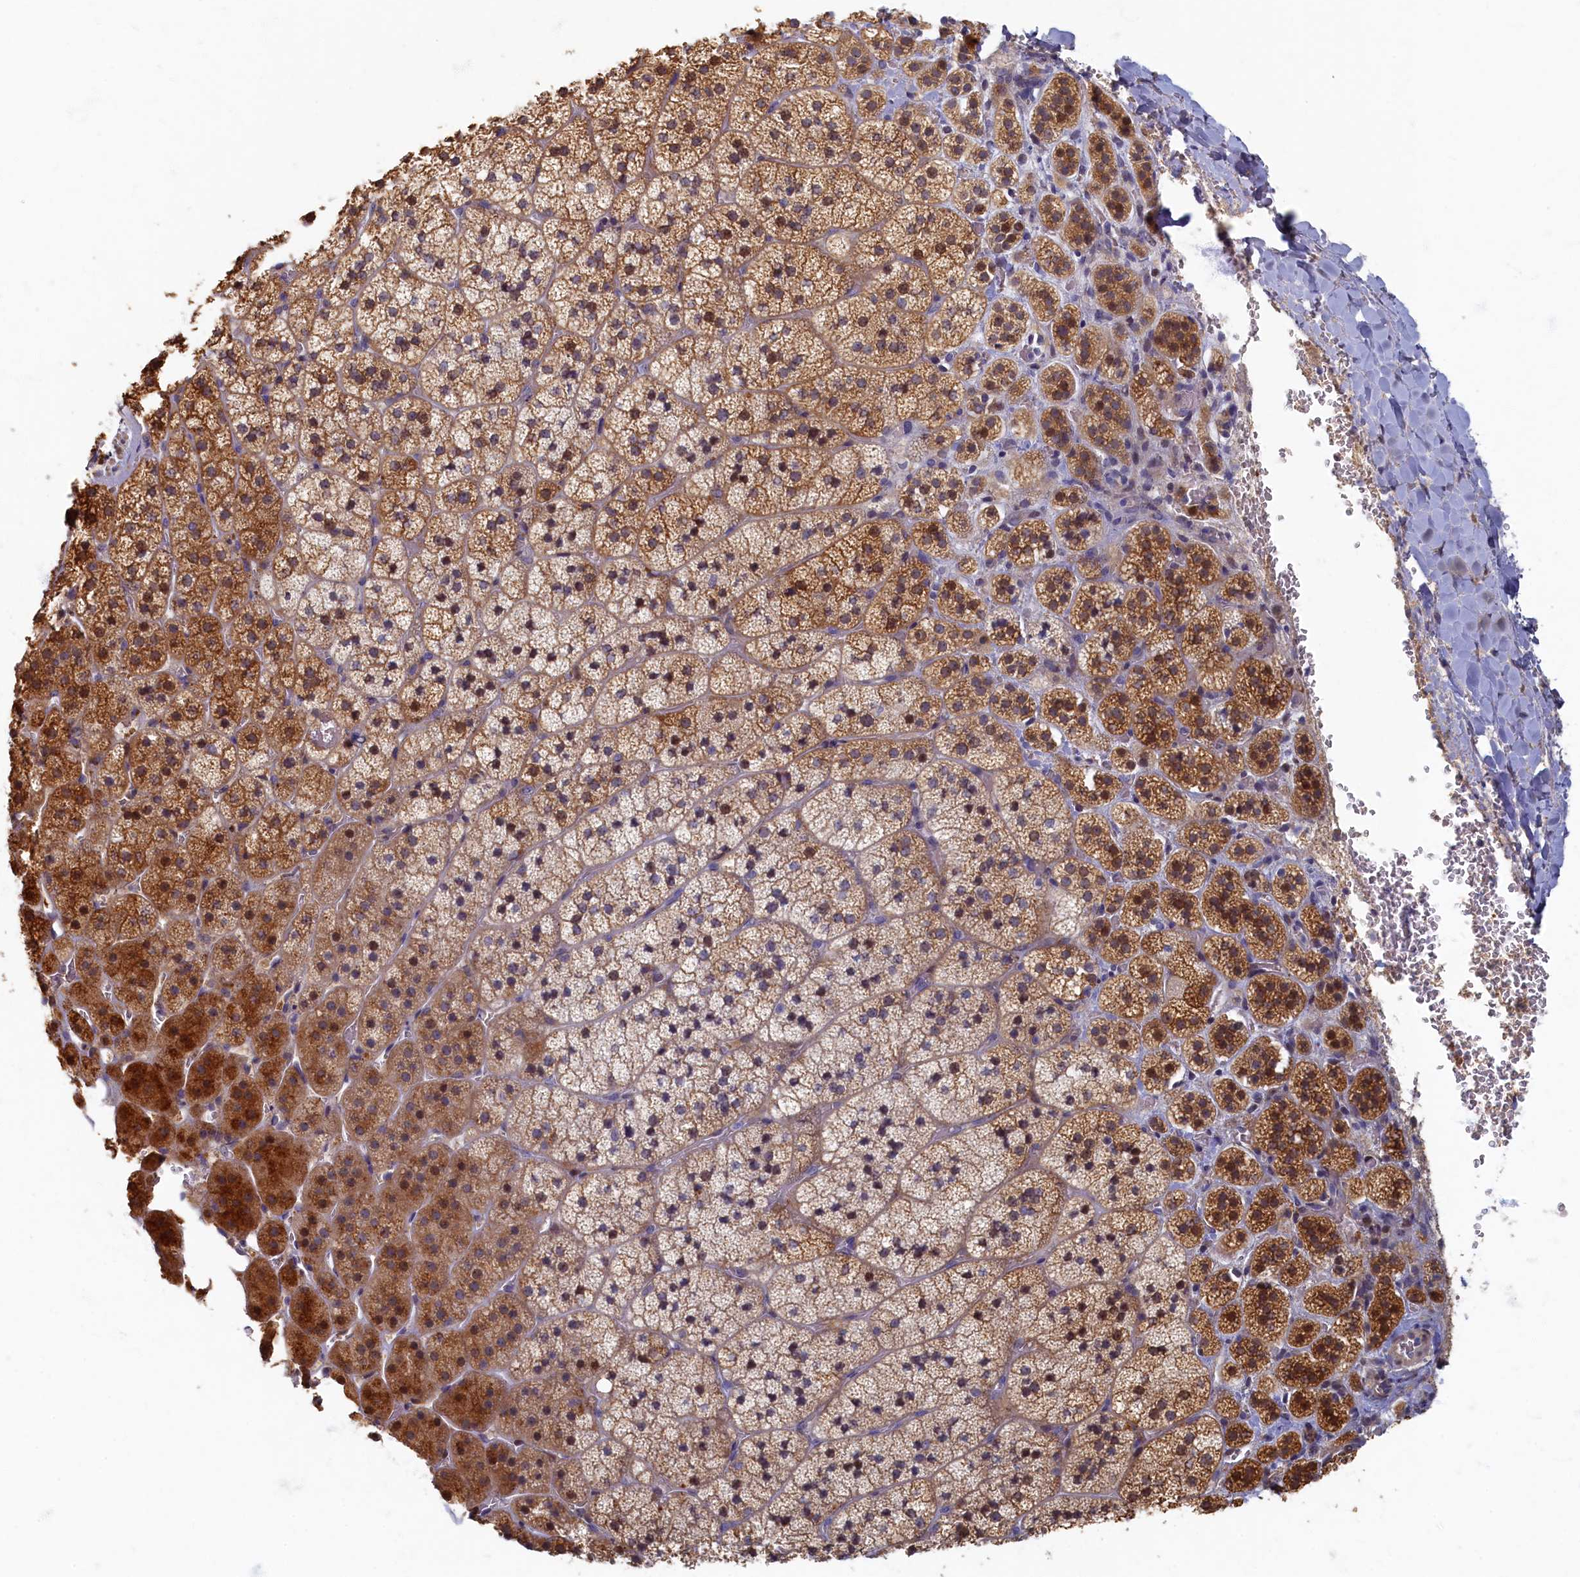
{"staining": {"intensity": "moderate", "quantity": ">75%", "location": "cytoplasmic/membranous,nuclear"}, "tissue": "adrenal gland", "cell_type": "Glandular cells", "image_type": "normal", "snomed": [{"axis": "morphology", "description": "Normal tissue, NOS"}, {"axis": "topography", "description": "Adrenal gland"}], "caption": "Moderate cytoplasmic/membranous,nuclear expression is present in approximately >75% of glandular cells in normal adrenal gland.", "gene": "HUNK", "patient": {"sex": "female", "age": 44}}